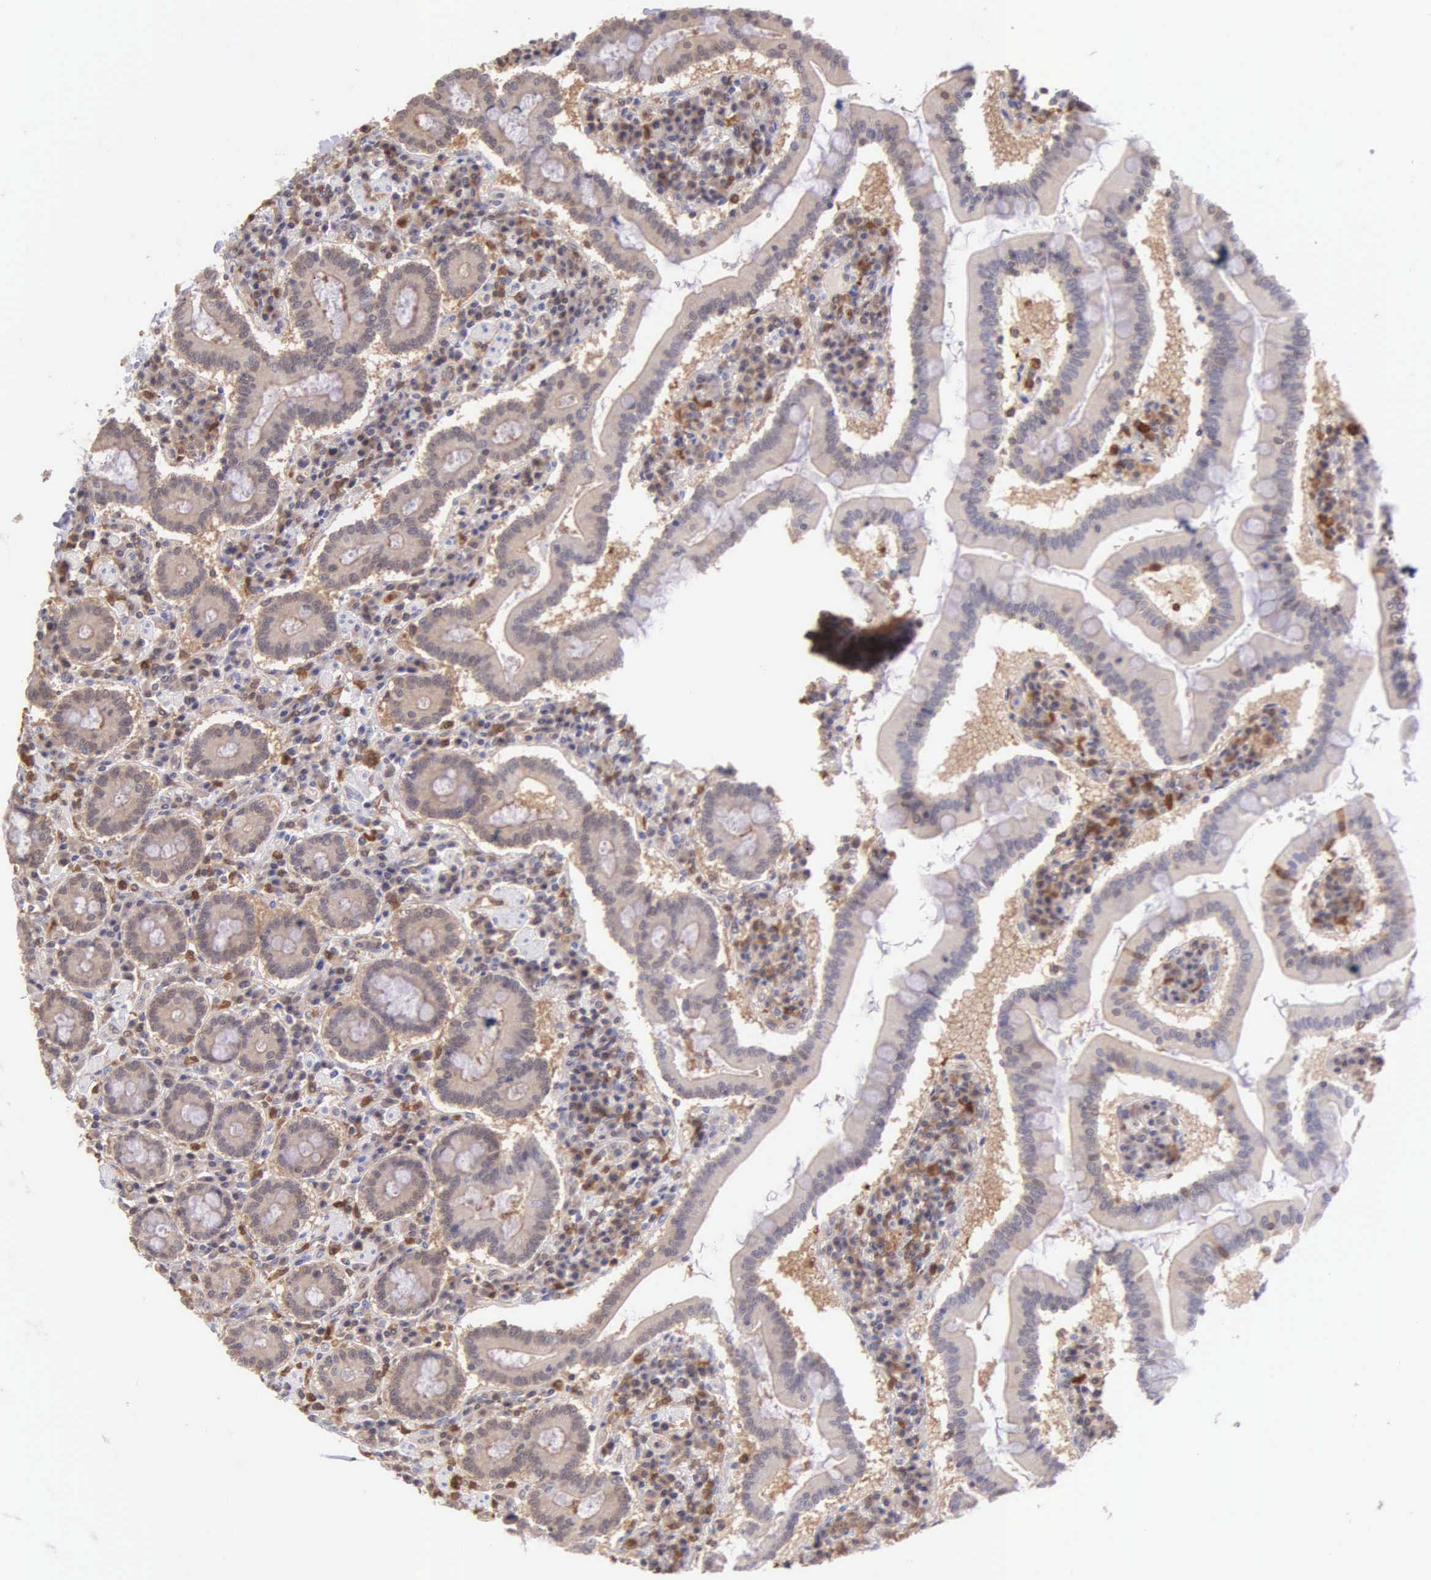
{"staining": {"intensity": "weak", "quantity": "25%-75%", "location": "cytoplasmic/membranous"}, "tissue": "duodenum", "cell_type": "Glandular cells", "image_type": "normal", "snomed": [{"axis": "morphology", "description": "Normal tissue, NOS"}, {"axis": "topography", "description": "Duodenum"}], "caption": "The histopathology image demonstrates immunohistochemical staining of normal duodenum. There is weak cytoplasmic/membranous positivity is appreciated in about 25%-75% of glandular cells.", "gene": "BID", "patient": {"sex": "female", "age": 73}}